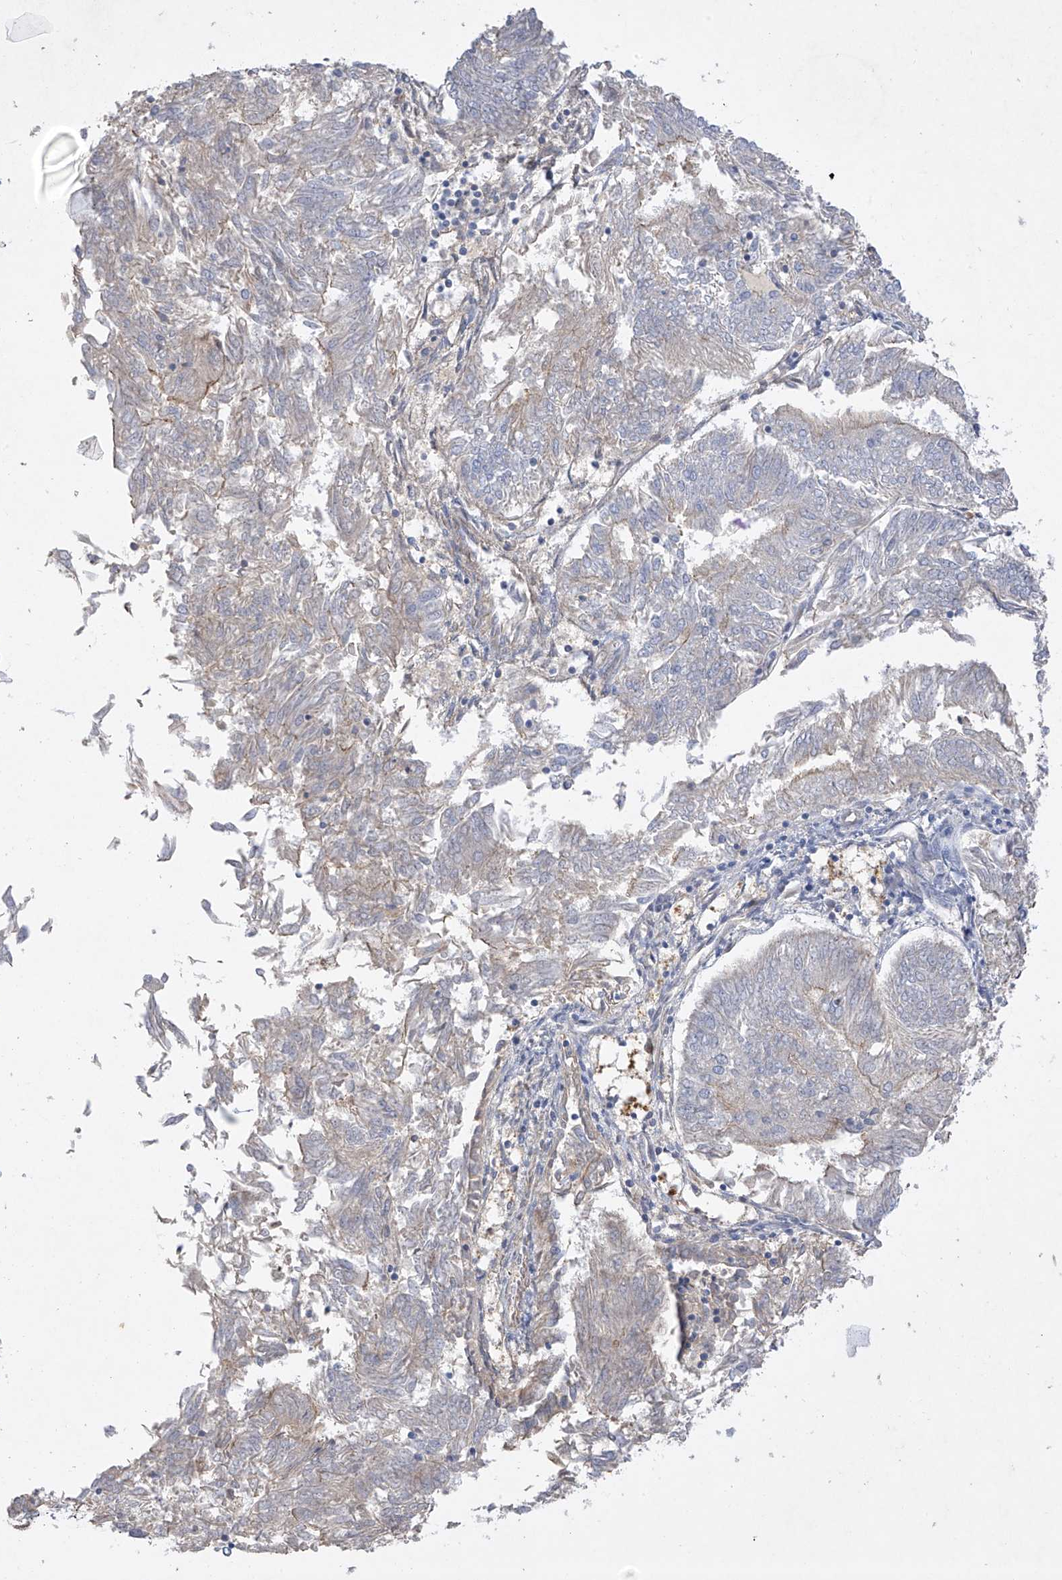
{"staining": {"intensity": "weak", "quantity": "25%-75%", "location": "cytoplasmic/membranous"}, "tissue": "endometrial cancer", "cell_type": "Tumor cells", "image_type": "cancer", "snomed": [{"axis": "morphology", "description": "Adenocarcinoma, NOS"}, {"axis": "topography", "description": "Endometrium"}], "caption": "Immunohistochemical staining of human endometrial cancer (adenocarcinoma) shows low levels of weak cytoplasmic/membranous protein staining in about 25%-75% of tumor cells.", "gene": "PRSS12", "patient": {"sex": "female", "age": 58}}